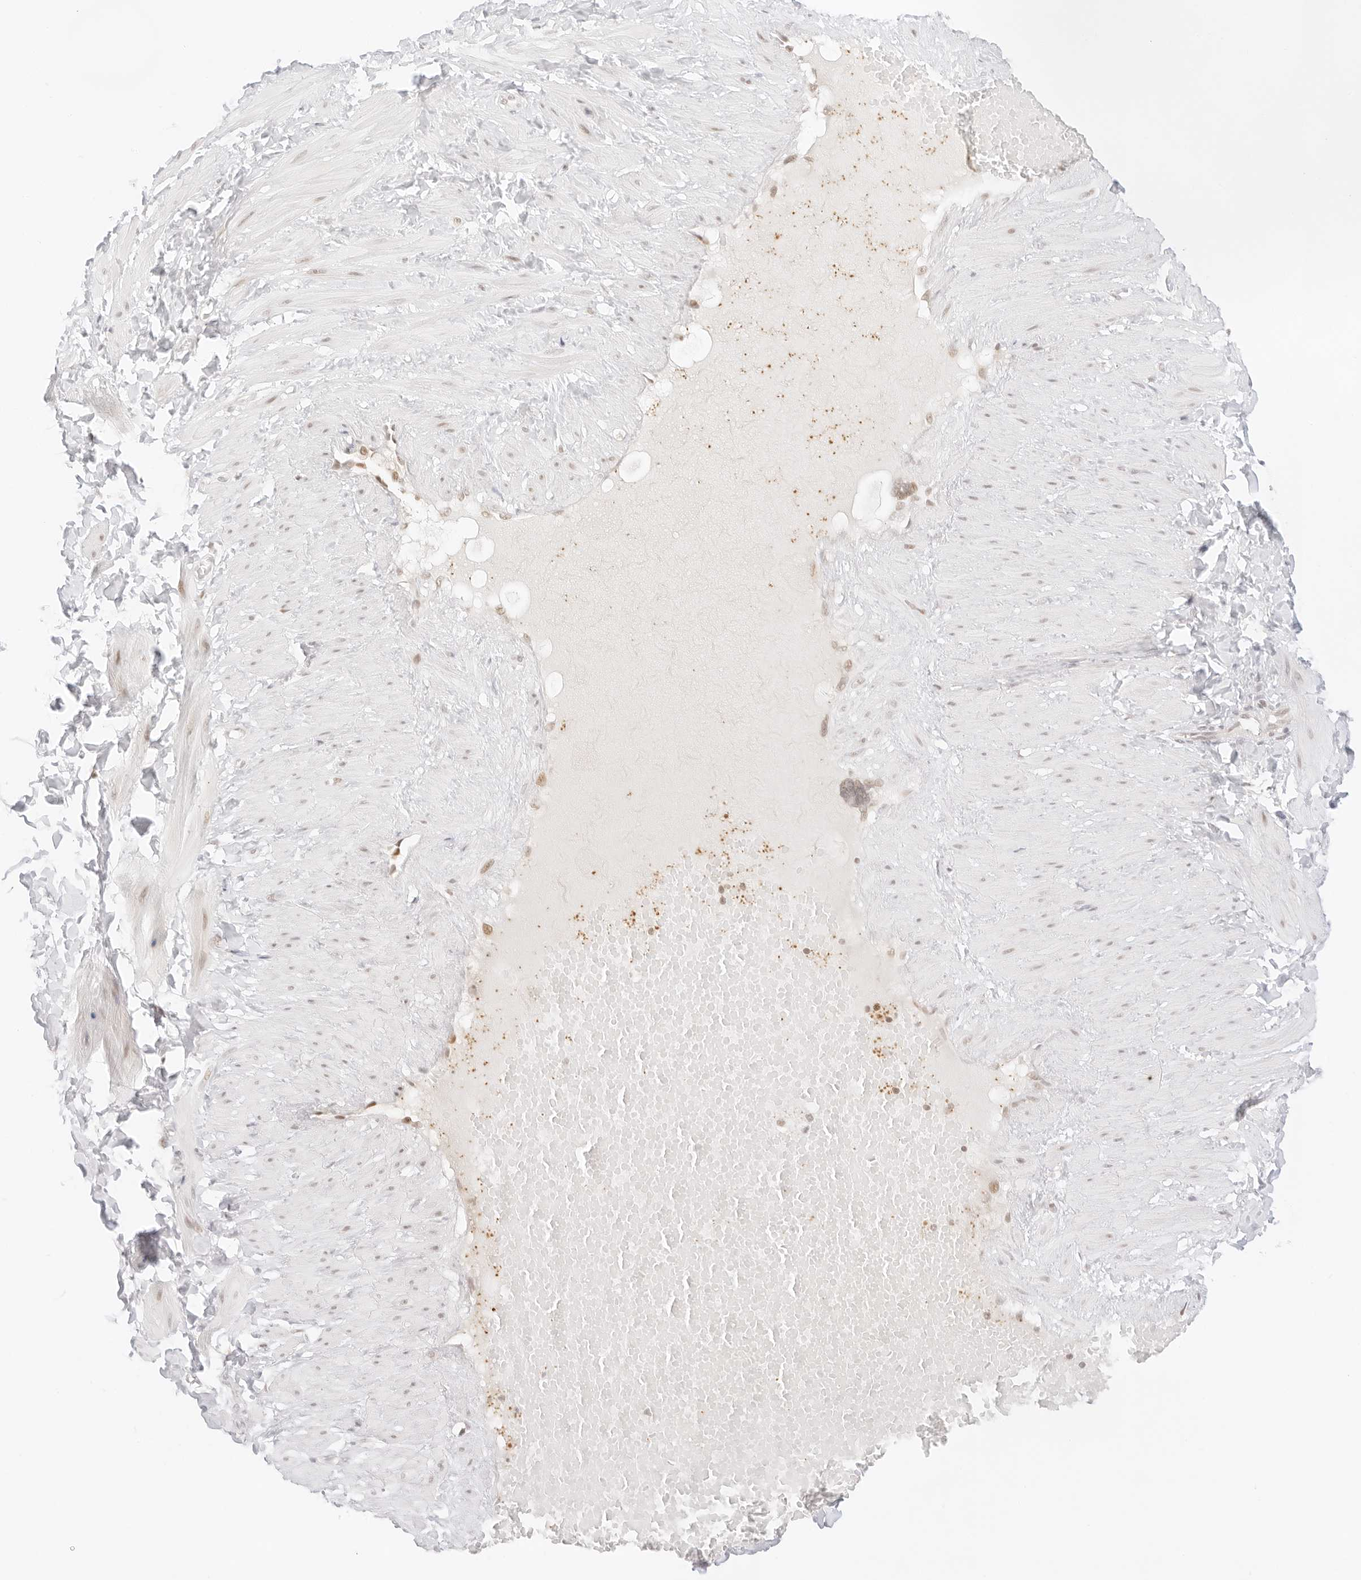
{"staining": {"intensity": "negative", "quantity": "none", "location": "none"}, "tissue": "adipose tissue", "cell_type": "Adipocytes", "image_type": "normal", "snomed": [{"axis": "morphology", "description": "Normal tissue, NOS"}, {"axis": "topography", "description": "Adipose tissue"}, {"axis": "topography", "description": "Vascular tissue"}, {"axis": "topography", "description": "Peripheral nerve tissue"}], "caption": "The IHC micrograph has no significant expression in adipocytes of adipose tissue.", "gene": "GNAS", "patient": {"sex": "male", "age": 25}}